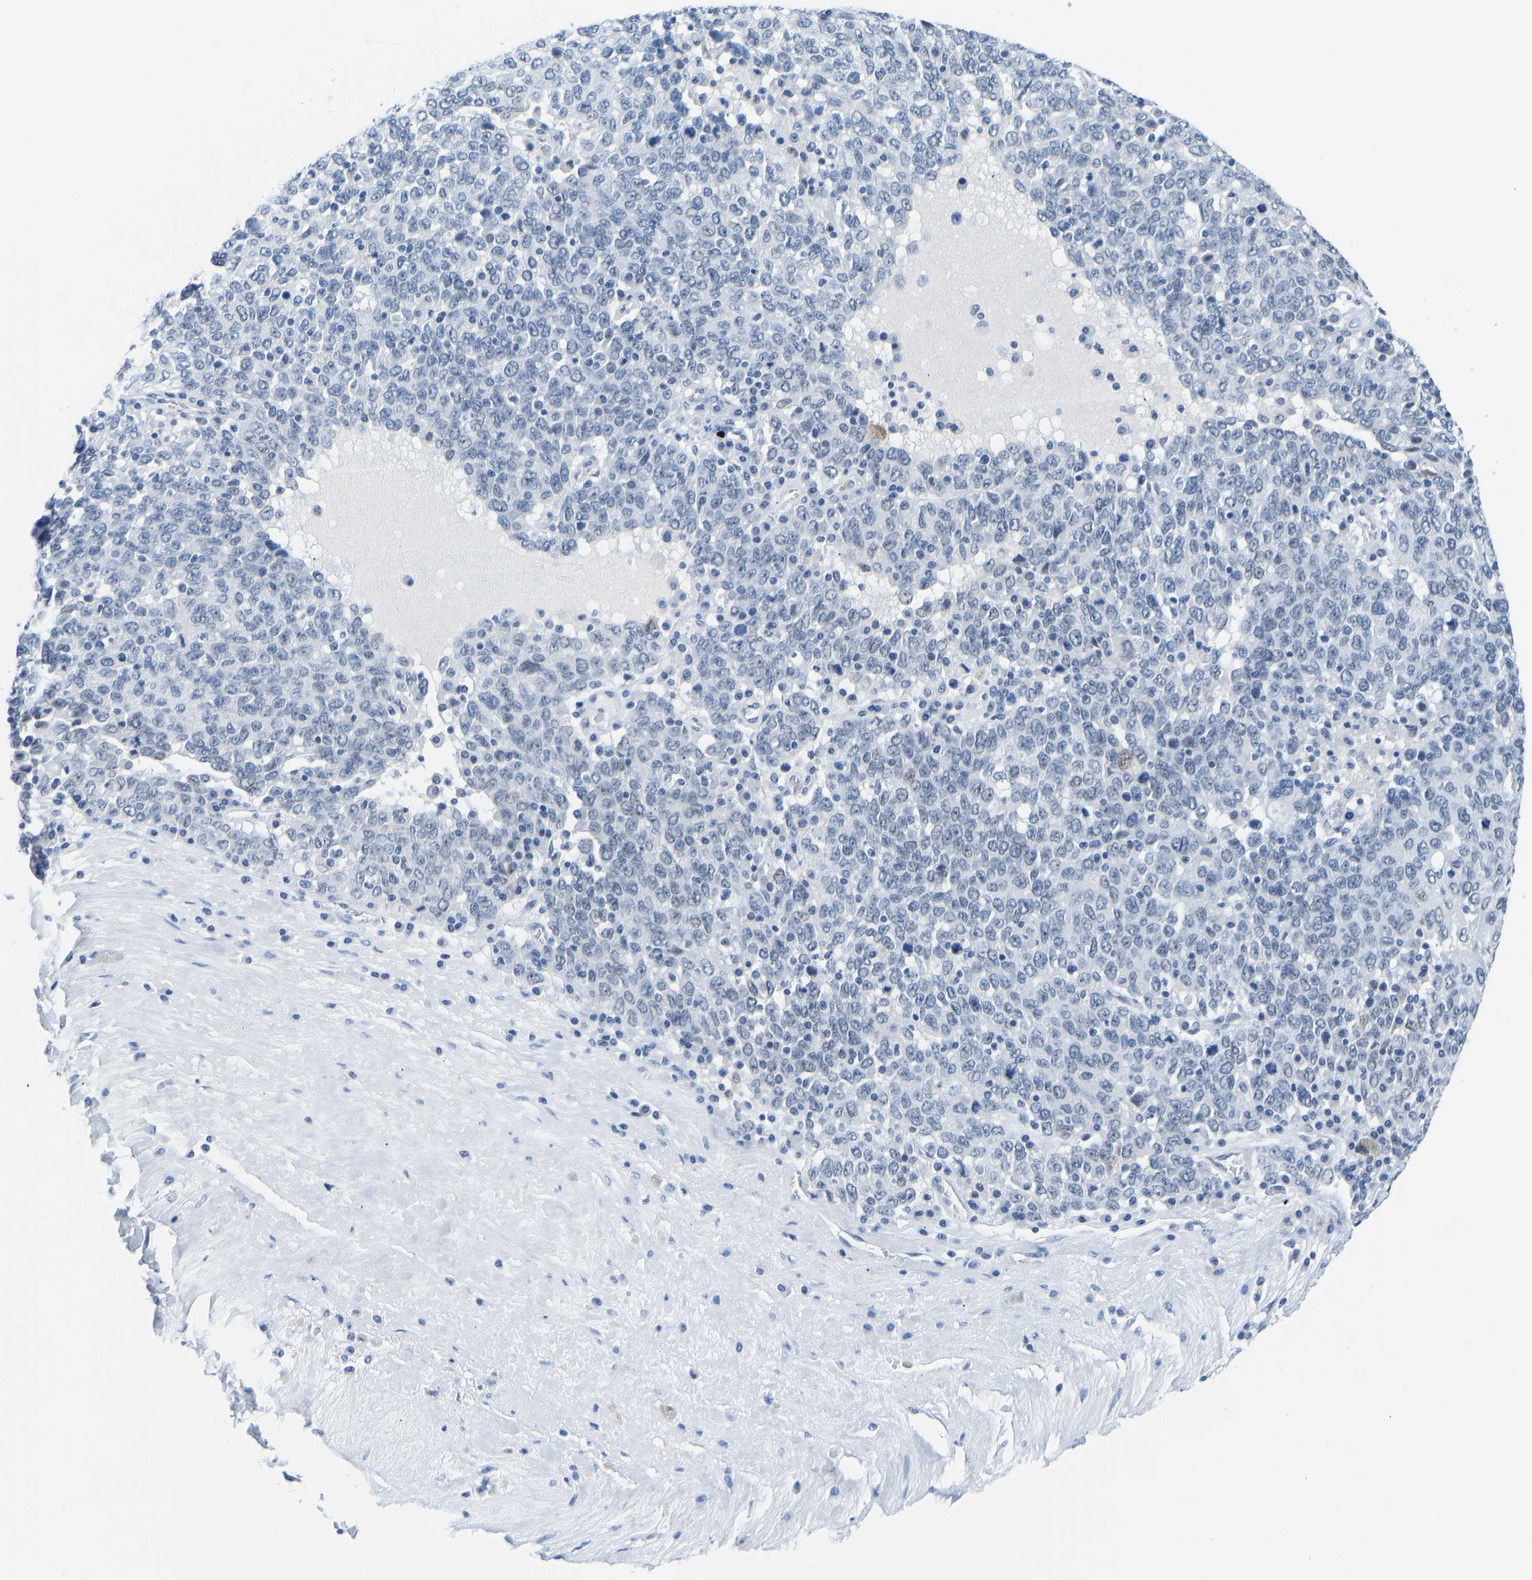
{"staining": {"intensity": "negative", "quantity": "none", "location": "none"}, "tissue": "ovarian cancer", "cell_type": "Tumor cells", "image_type": "cancer", "snomed": [{"axis": "morphology", "description": "Carcinoma, endometroid"}, {"axis": "topography", "description": "Ovary"}], "caption": "The immunohistochemistry image has no significant positivity in tumor cells of ovarian cancer (endometroid carcinoma) tissue. (Stains: DAB immunohistochemistry with hematoxylin counter stain, Microscopy: brightfield microscopy at high magnification).", "gene": "TXNDC2", "patient": {"sex": "female", "age": 62}}